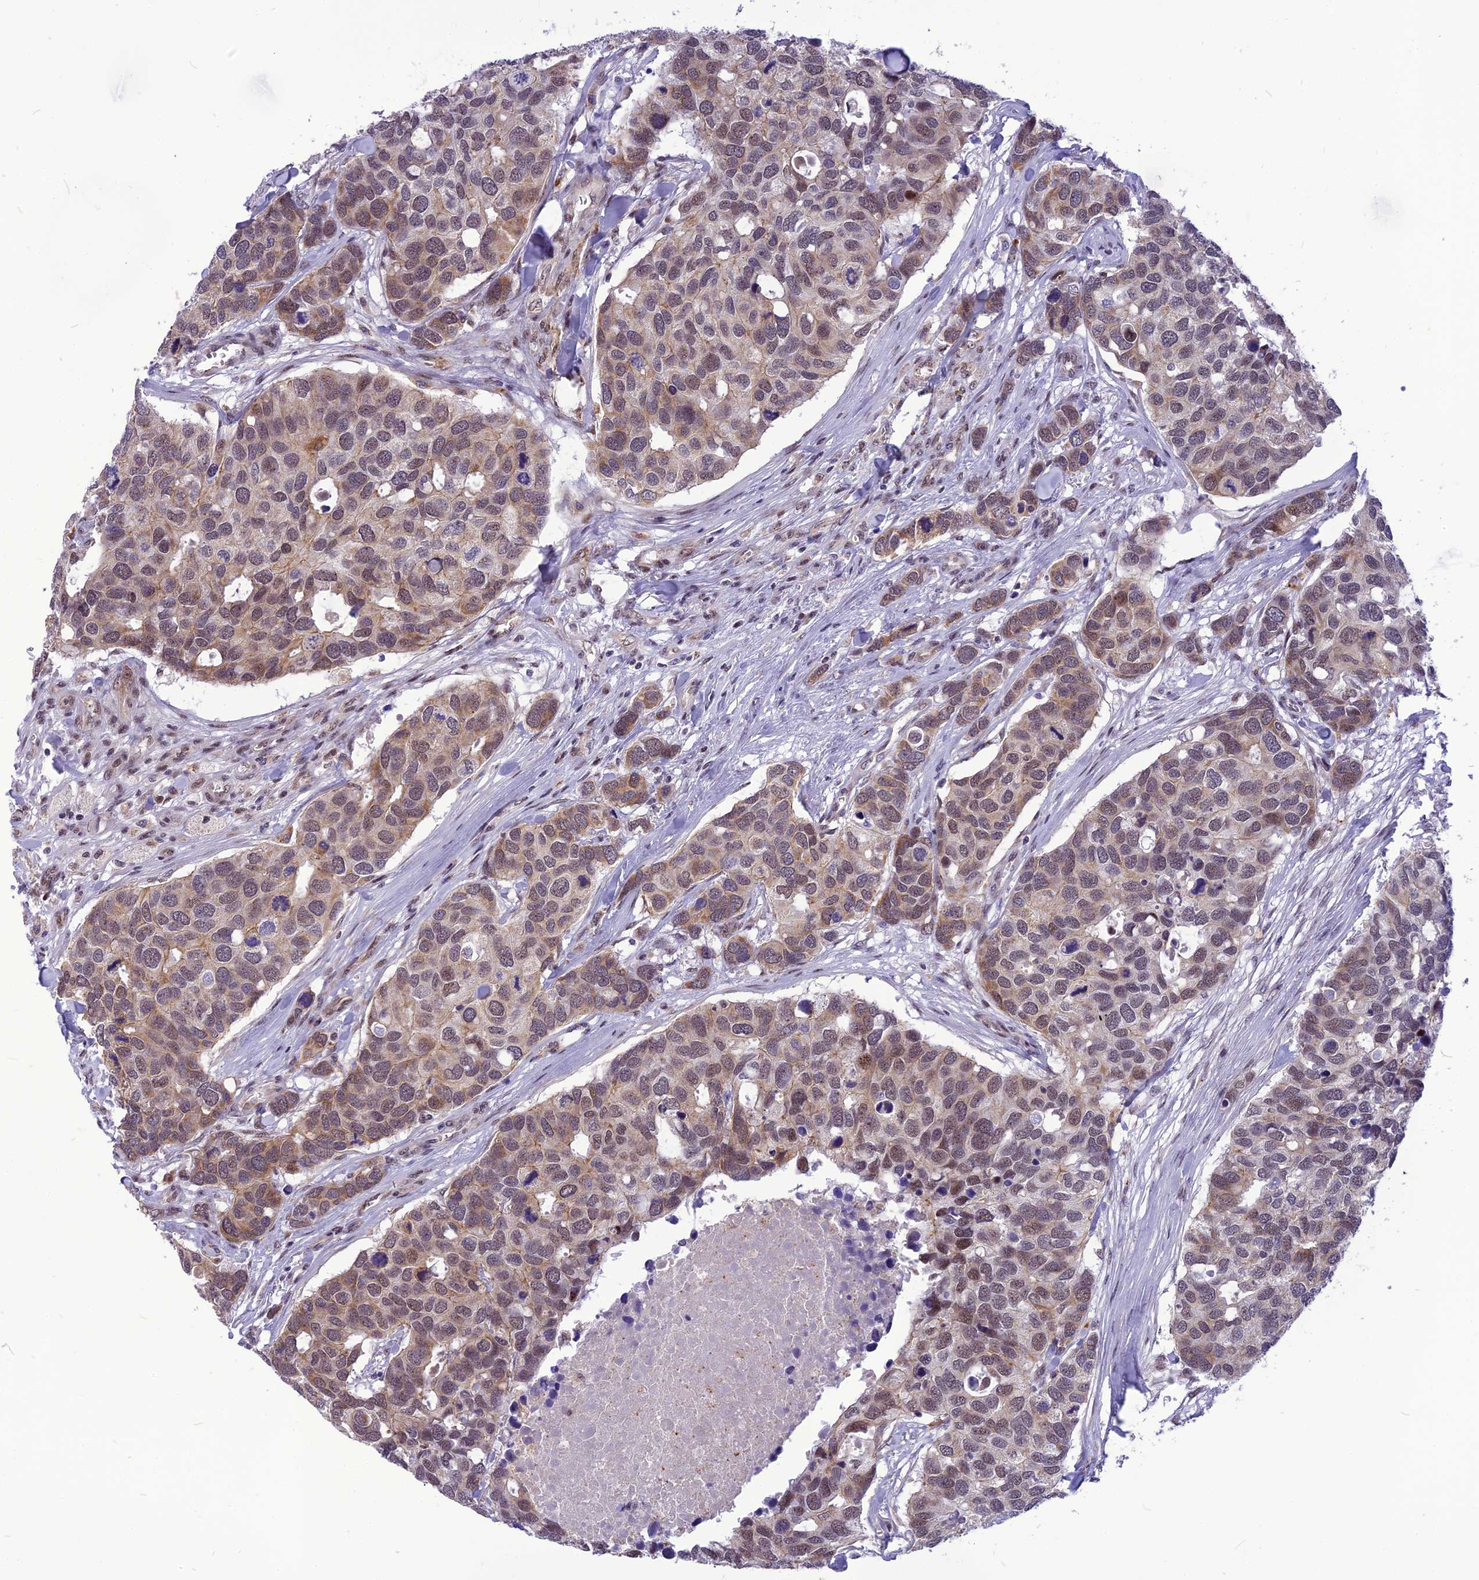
{"staining": {"intensity": "moderate", "quantity": "<25%", "location": "cytoplasmic/membranous,nuclear"}, "tissue": "breast cancer", "cell_type": "Tumor cells", "image_type": "cancer", "snomed": [{"axis": "morphology", "description": "Duct carcinoma"}, {"axis": "topography", "description": "Breast"}], "caption": "Breast cancer (infiltrating ductal carcinoma) stained for a protein demonstrates moderate cytoplasmic/membranous and nuclear positivity in tumor cells. The staining was performed using DAB (3,3'-diaminobenzidine), with brown indicating positive protein expression. Nuclei are stained blue with hematoxylin.", "gene": "CMC1", "patient": {"sex": "female", "age": 83}}